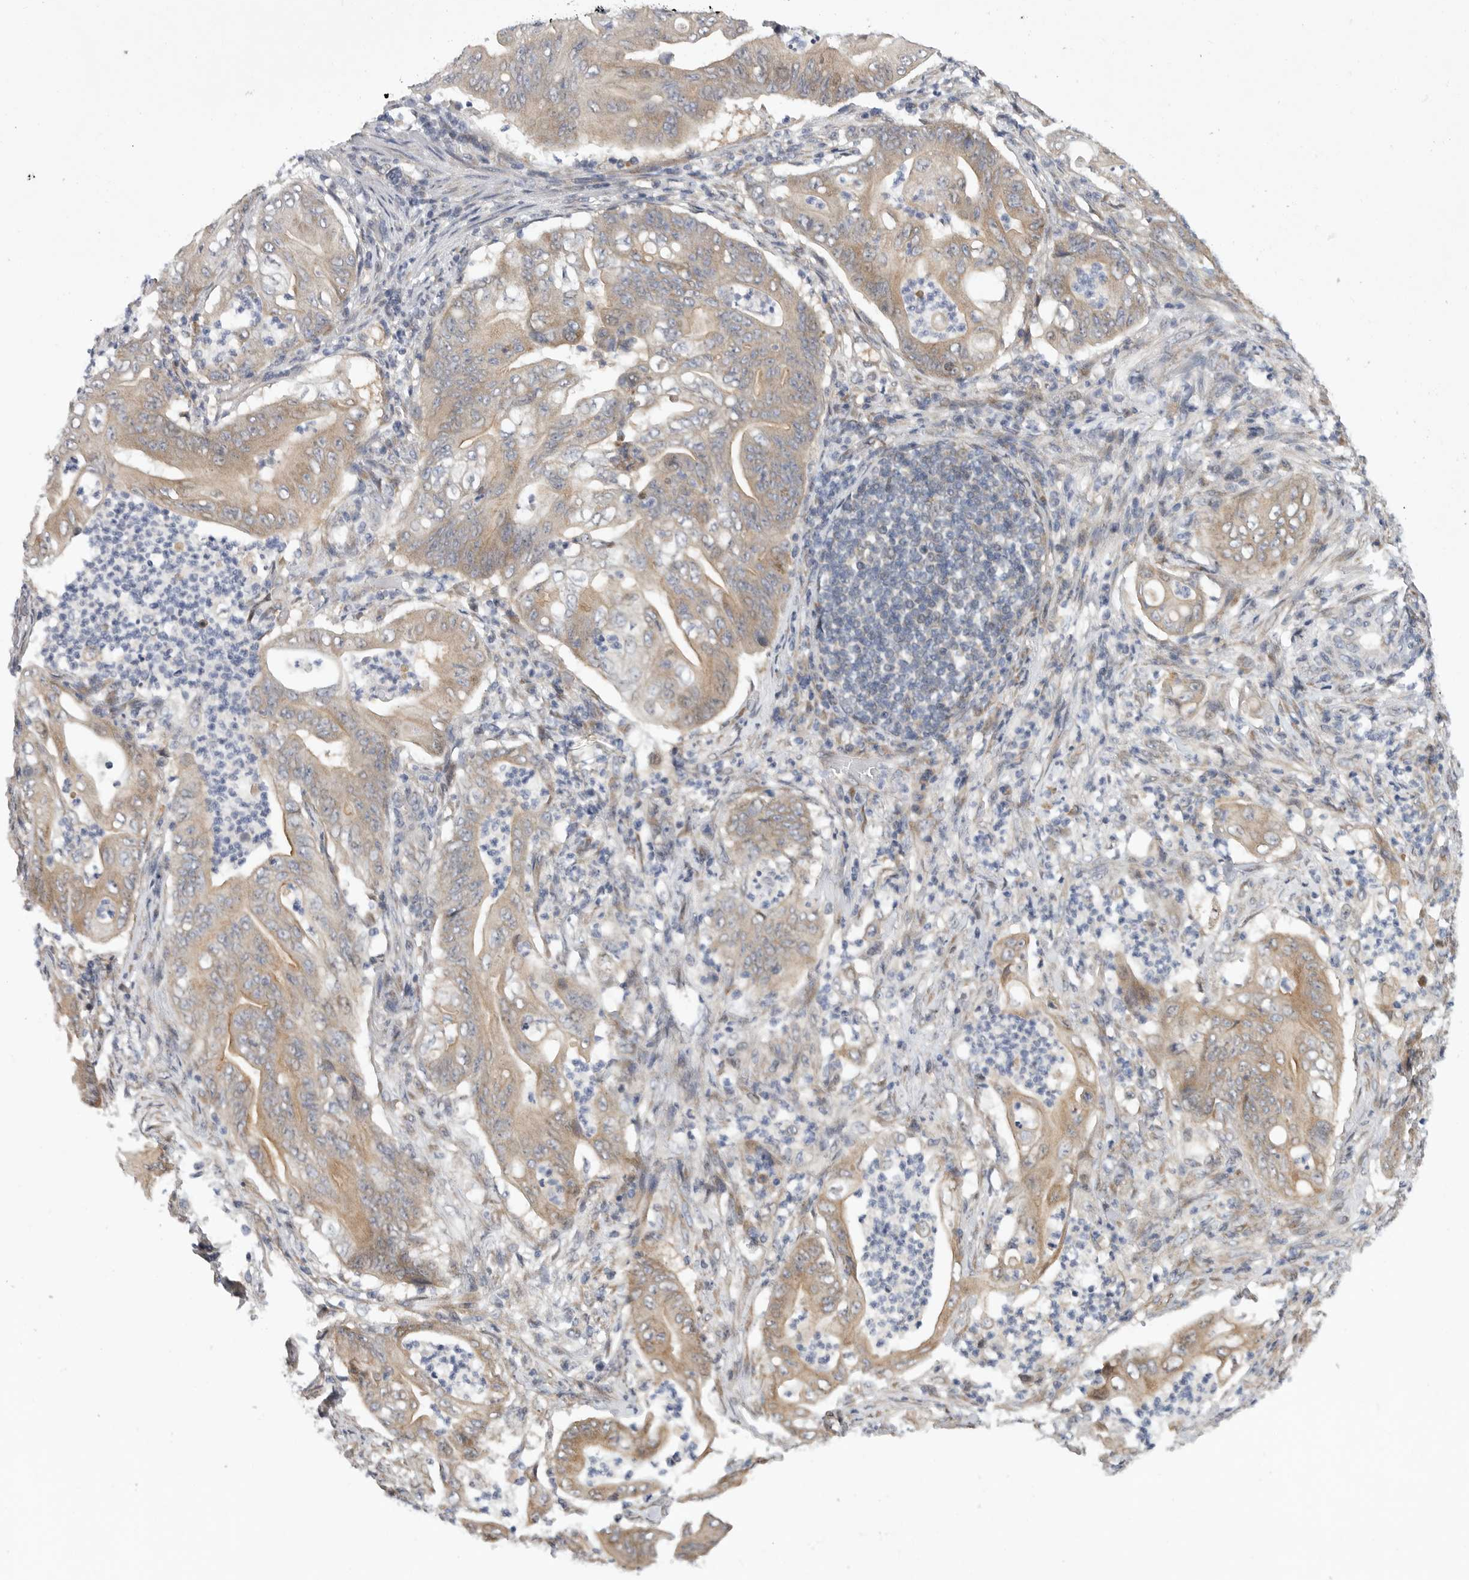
{"staining": {"intensity": "weak", "quantity": ">75%", "location": "cytoplasmic/membranous"}, "tissue": "stomach cancer", "cell_type": "Tumor cells", "image_type": "cancer", "snomed": [{"axis": "morphology", "description": "Adenocarcinoma, NOS"}, {"axis": "topography", "description": "Stomach"}], "caption": "A brown stain highlights weak cytoplasmic/membranous expression of a protein in human stomach cancer tumor cells. (IHC, brightfield microscopy, high magnification).", "gene": "FBXO43", "patient": {"sex": "female", "age": 73}}